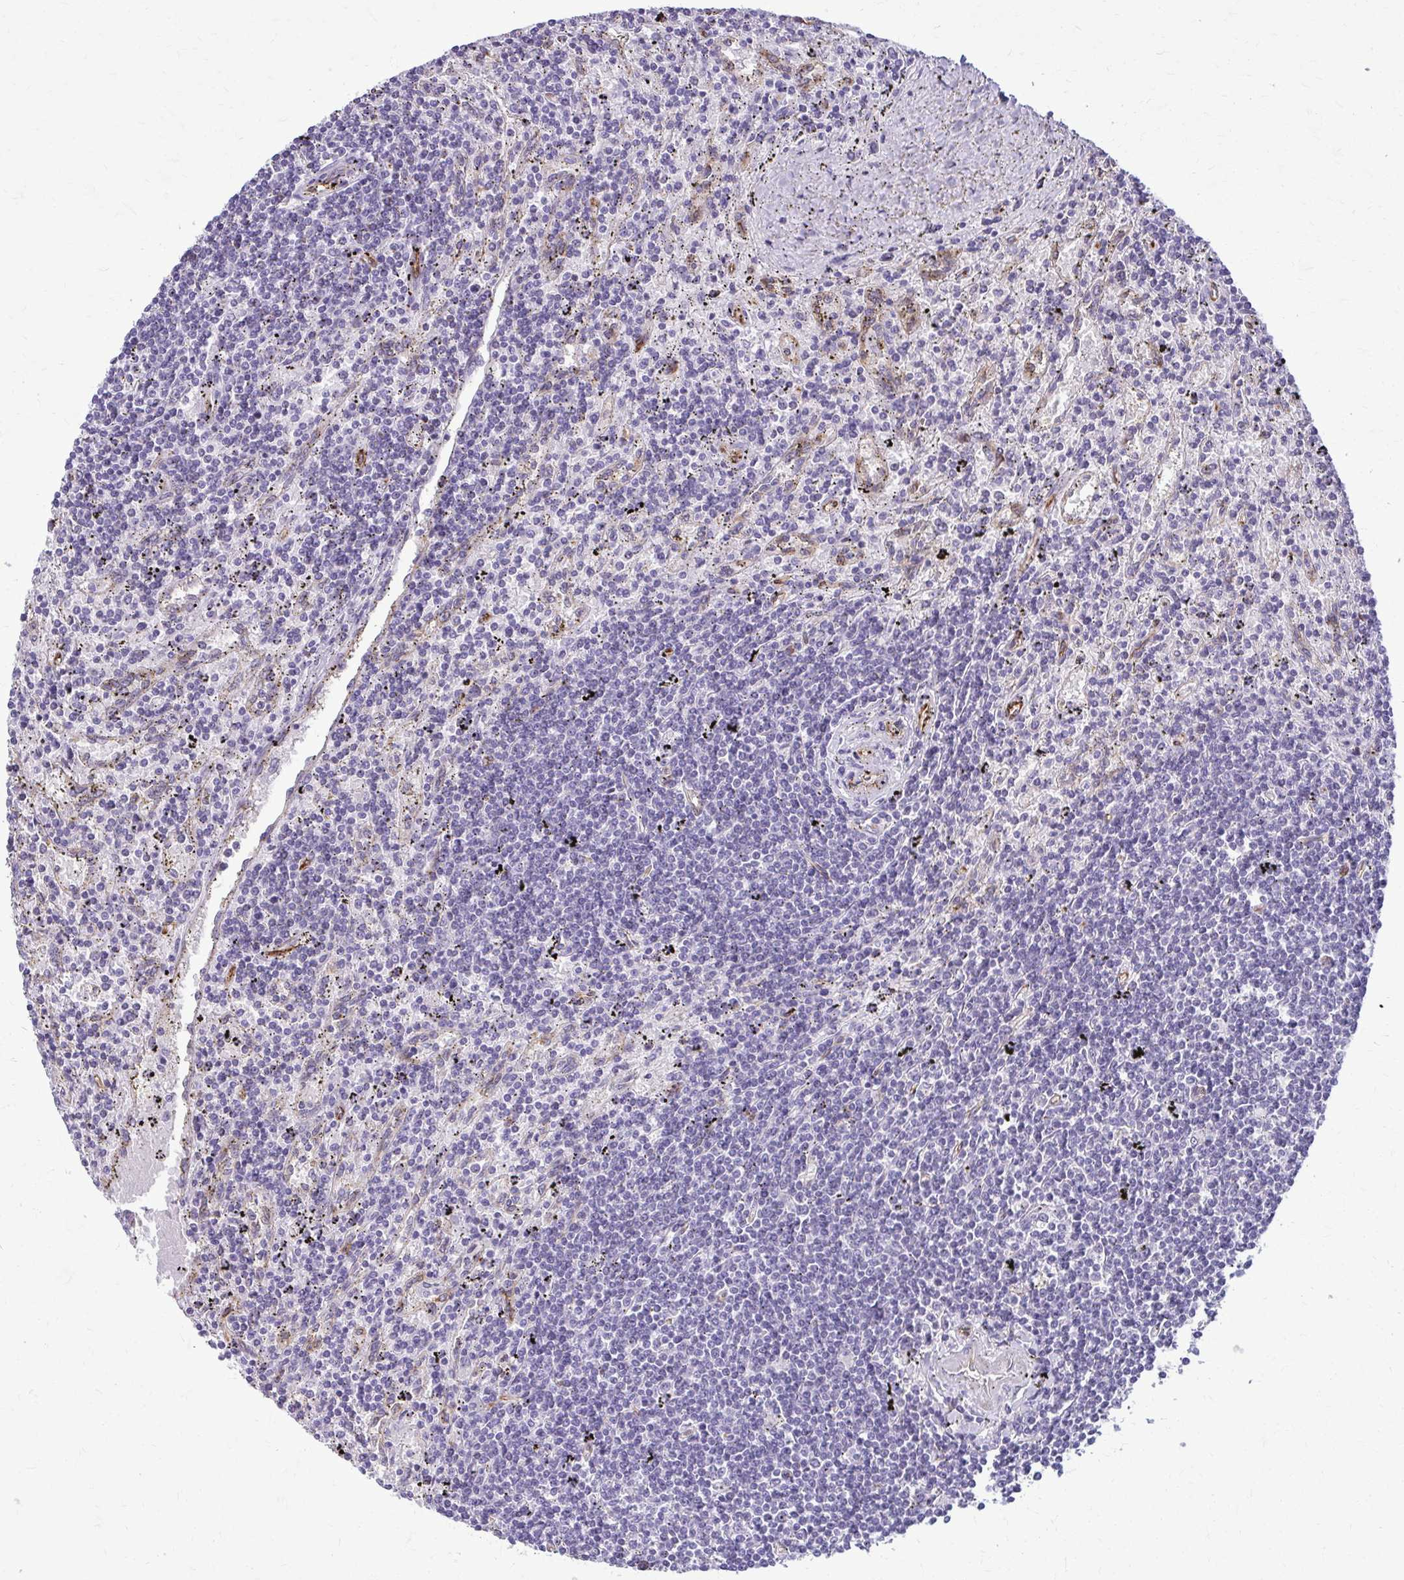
{"staining": {"intensity": "negative", "quantity": "none", "location": "none"}, "tissue": "lymphoma", "cell_type": "Tumor cells", "image_type": "cancer", "snomed": [{"axis": "morphology", "description": "Malignant lymphoma, non-Hodgkin's type, Low grade"}, {"axis": "topography", "description": "Spleen"}], "caption": "Histopathology image shows no protein staining in tumor cells of malignant lymphoma, non-Hodgkin's type (low-grade) tissue. (Stains: DAB IHC with hematoxylin counter stain, Microscopy: brightfield microscopy at high magnification).", "gene": "DEPP1", "patient": {"sex": "male", "age": 76}}